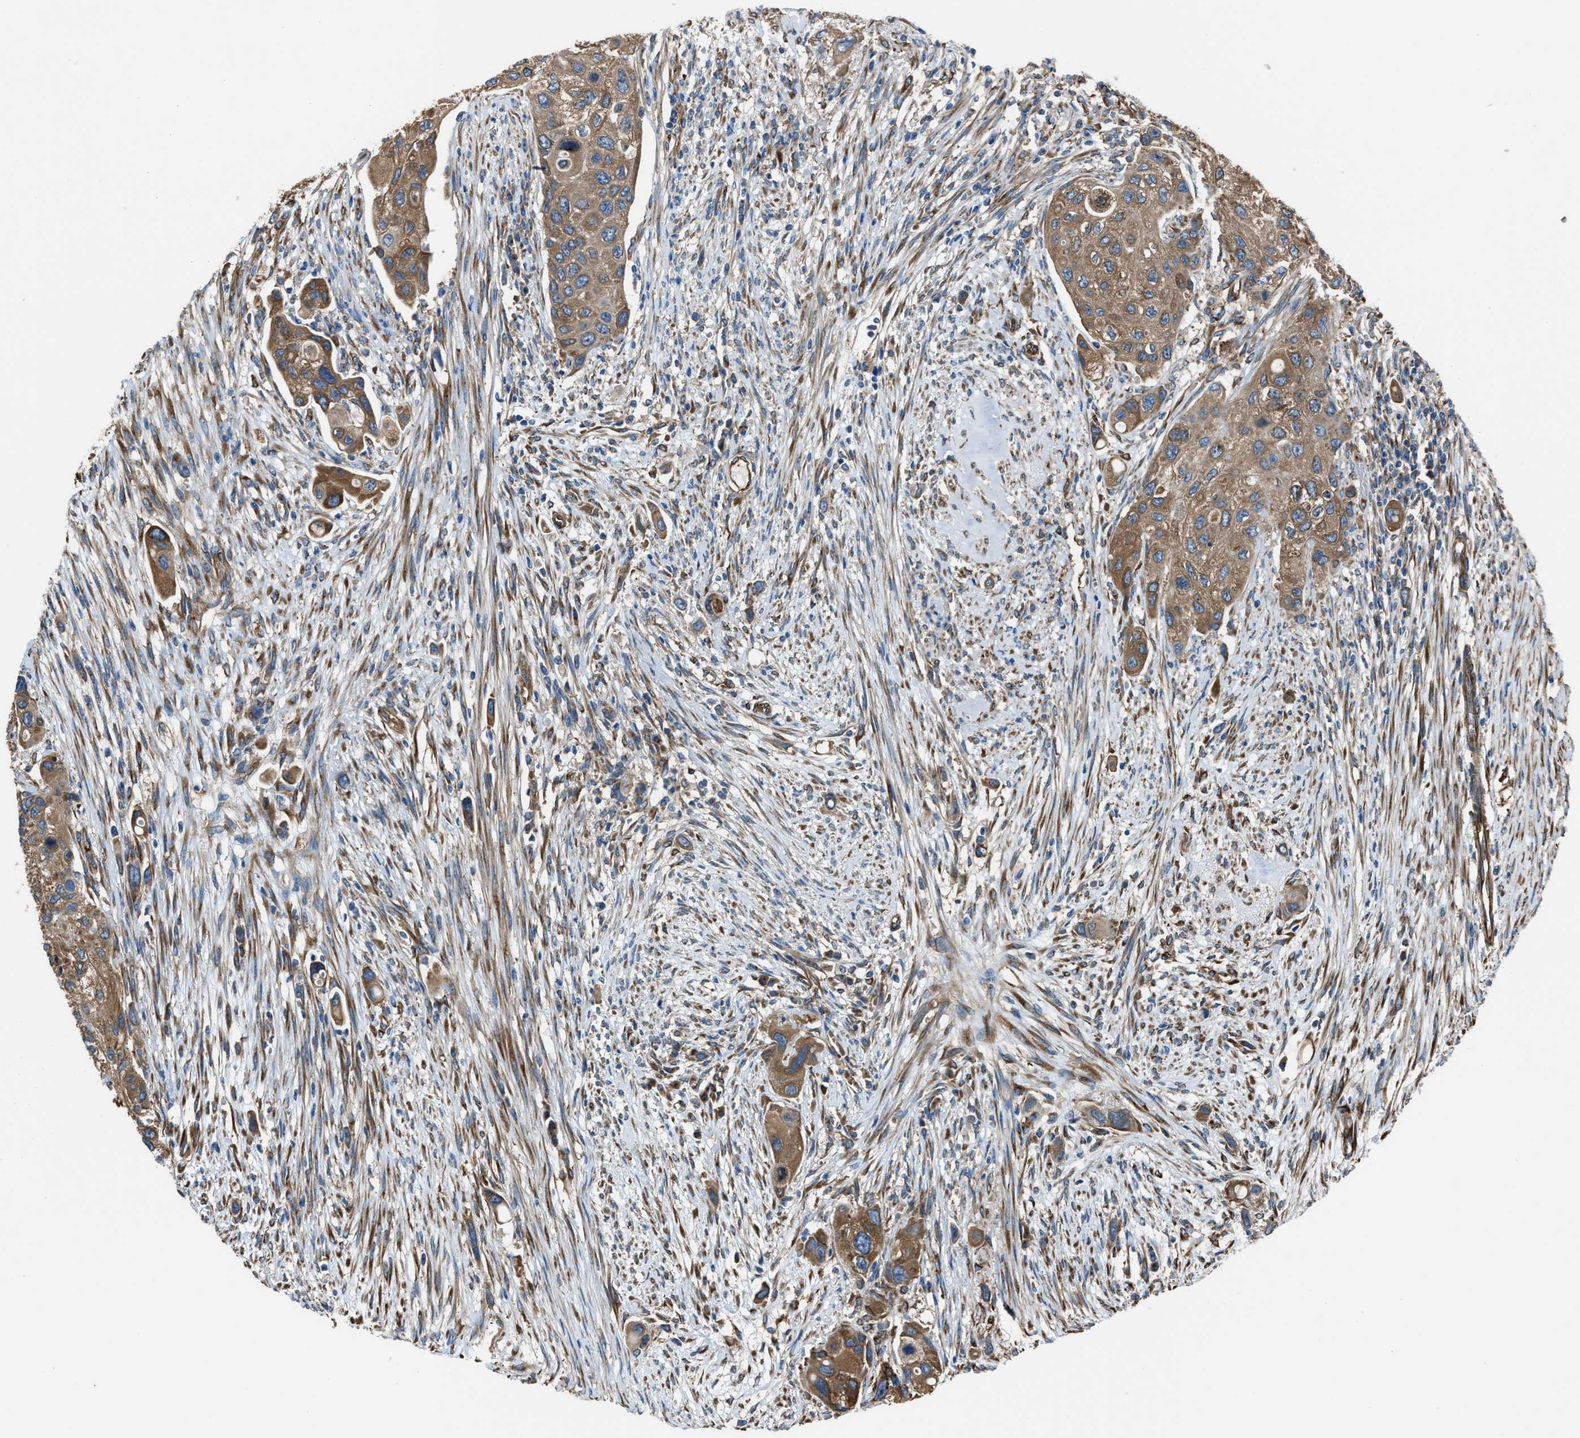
{"staining": {"intensity": "moderate", "quantity": ">75%", "location": "cytoplasmic/membranous"}, "tissue": "urothelial cancer", "cell_type": "Tumor cells", "image_type": "cancer", "snomed": [{"axis": "morphology", "description": "Urothelial carcinoma, High grade"}, {"axis": "topography", "description": "Urinary bladder"}], "caption": "Immunohistochemistry (IHC) of urothelial cancer exhibits medium levels of moderate cytoplasmic/membranous staining in about >75% of tumor cells. (IHC, brightfield microscopy, high magnification).", "gene": "TRPC1", "patient": {"sex": "female", "age": 56}}